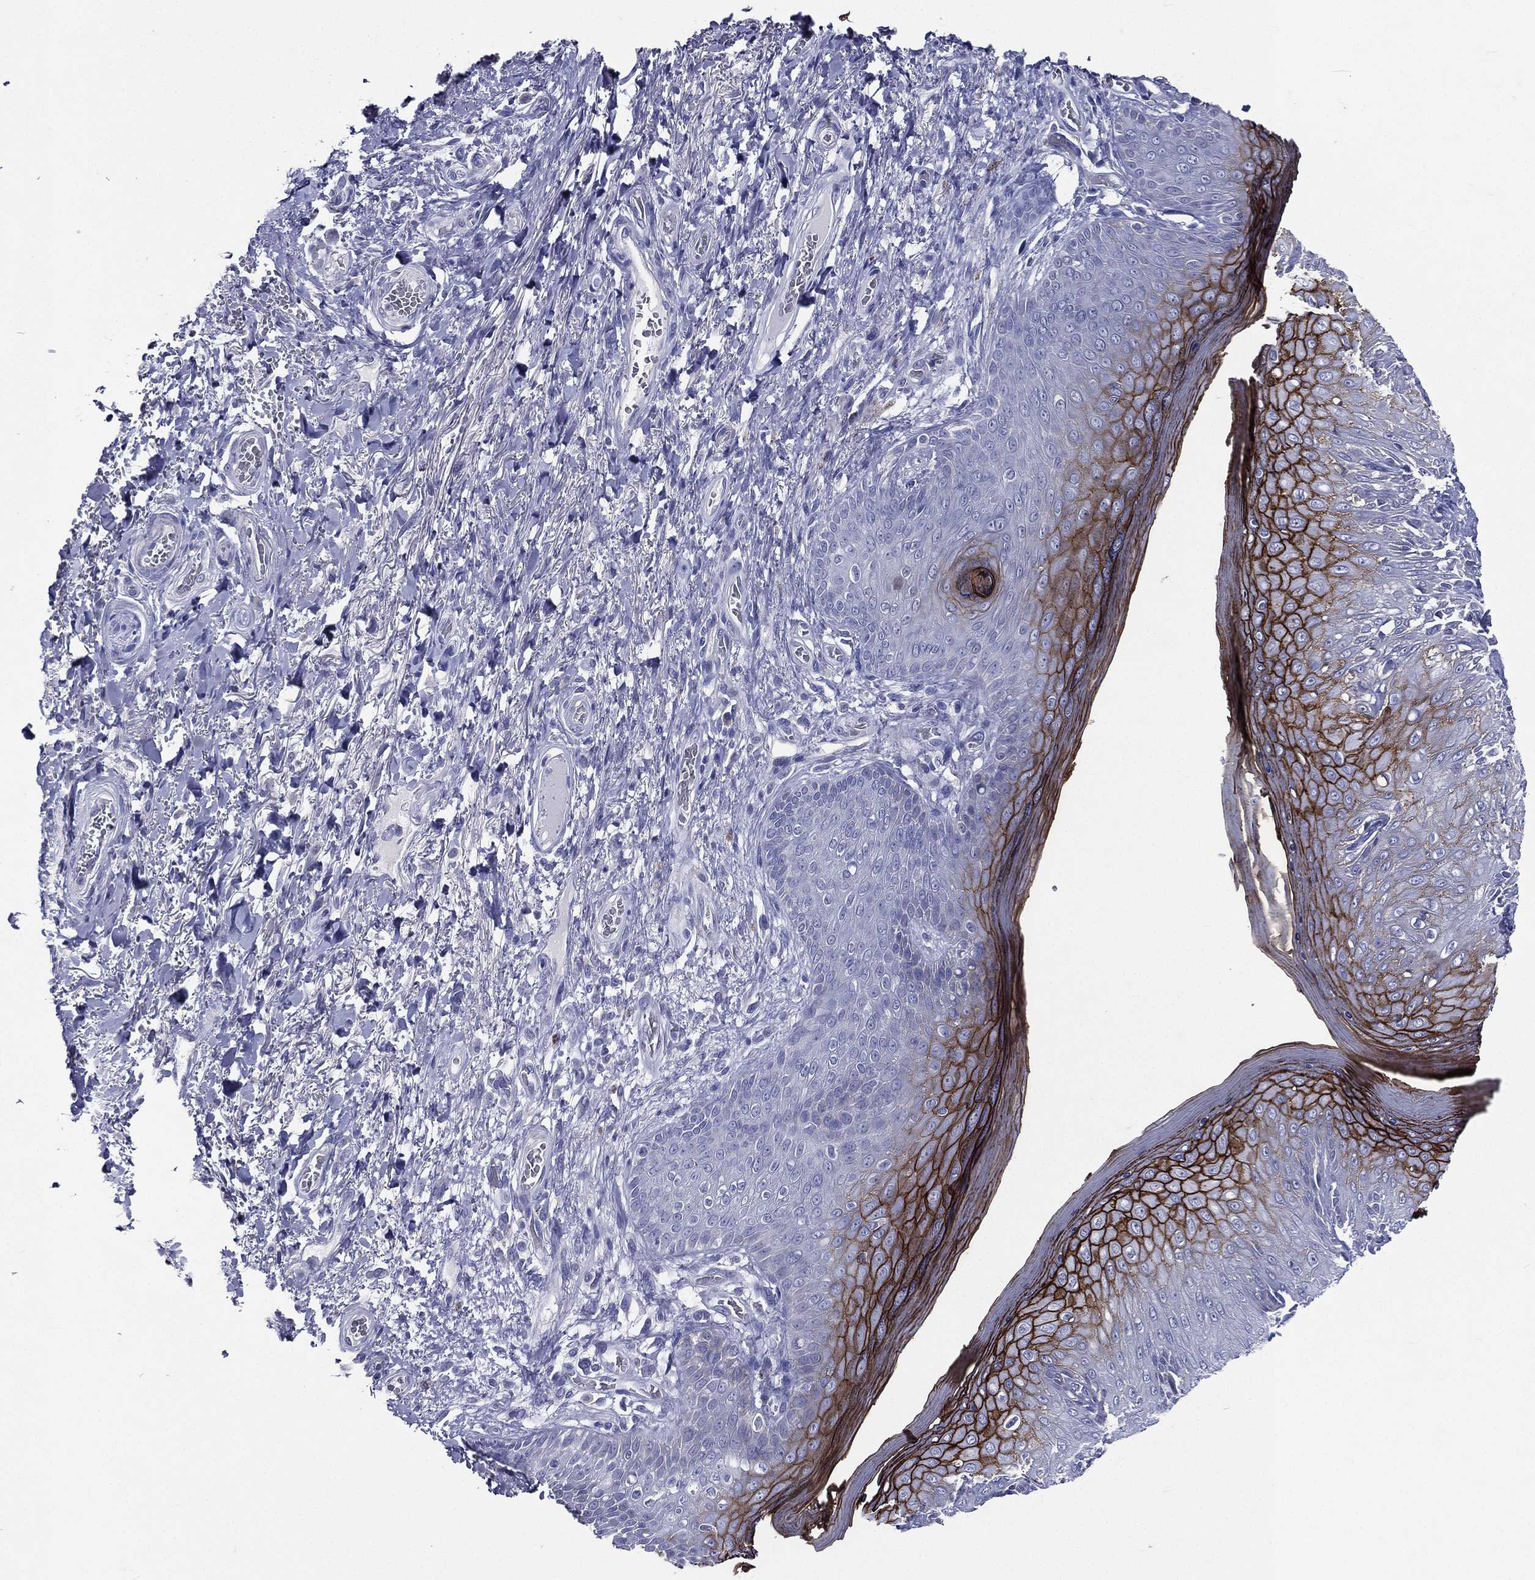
{"staining": {"intensity": "strong", "quantity": "25%-75%", "location": "cytoplasmic/membranous"}, "tissue": "skin", "cell_type": "Epidermal cells", "image_type": "normal", "snomed": [{"axis": "morphology", "description": "Normal tissue, NOS"}, {"axis": "morphology", "description": "Adenocarcinoma, NOS"}, {"axis": "topography", "description": "Rectum"}, {"axis": "topography", "description": "Anal"}], "caption": "IHC image of normal skin: human skin stained using IHC exhibits high levels of strong protein expression localized specifically in the cytoplasmic/membranous of epidermal cells, appearing as a cytoplasmic/membranous brown color.", "gene": "TGM1", "patient": {"sex": "female", "age": 68}}